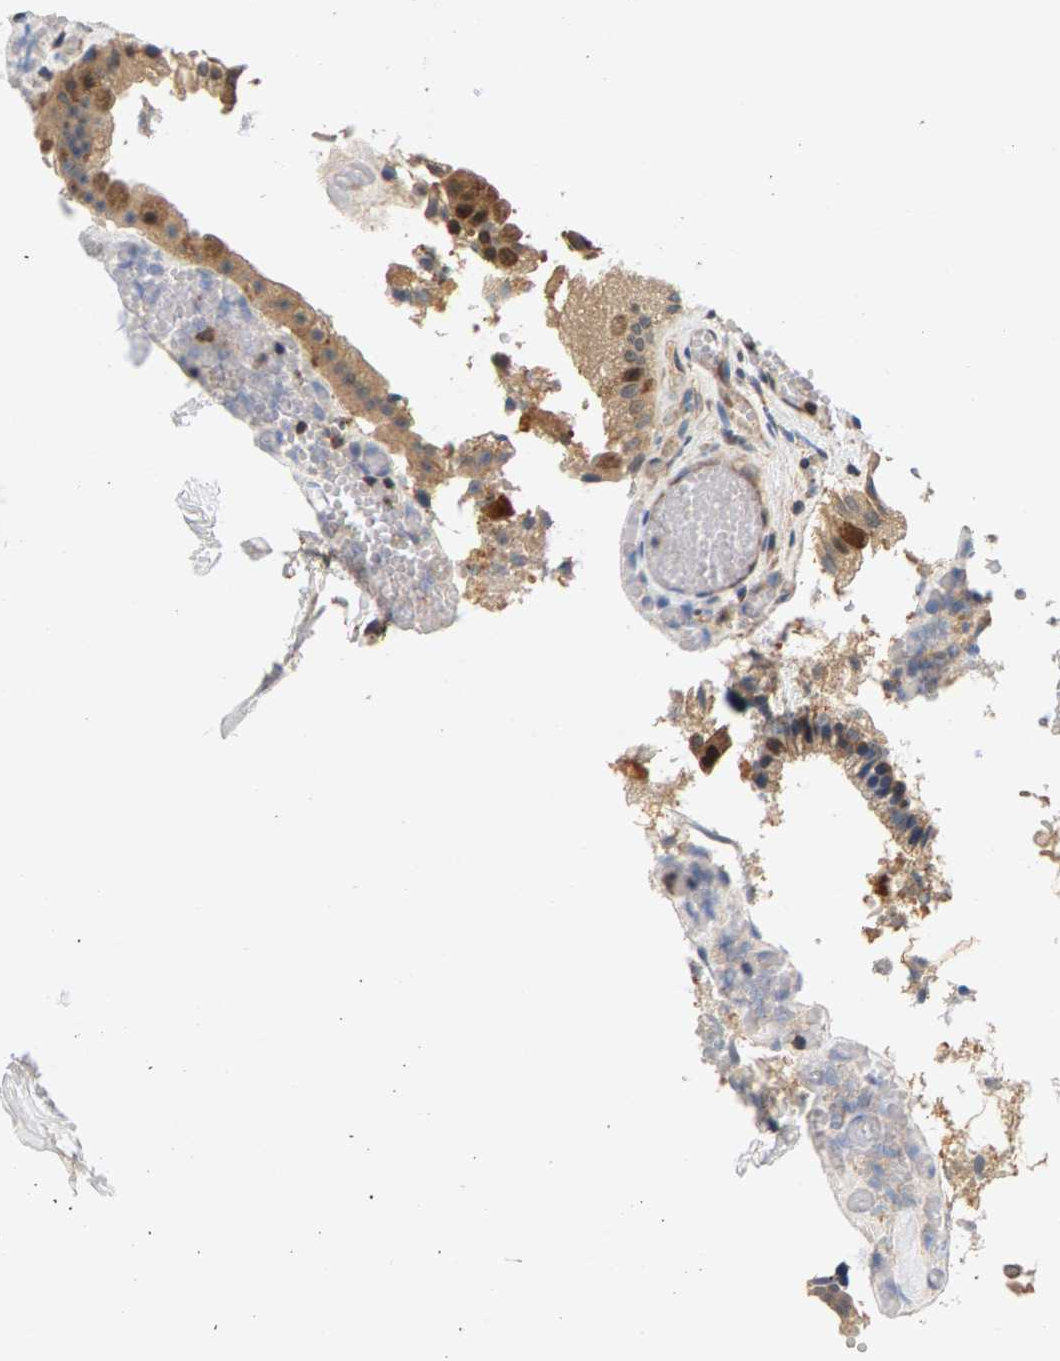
{"staining": {"intensity": "moderate", "quantity": ">75%", "location": "cytoplasmic/membranous"}, "tissue": "gallbladder", "cell_type": "Glandular cells", "image_type": "normal", "snomed": [{"axis": "morphology", "description": "Normal tissue, NOS"}, {"axis": "topography", "description": "Gallbladder"}], "caption": "Moderate cytoplasmic/membranous staining is seen in about >75% of glandular cells in normal gallbladder.", "gene": "FAM78A", "patient": {"sex": "male", "age": 49}}